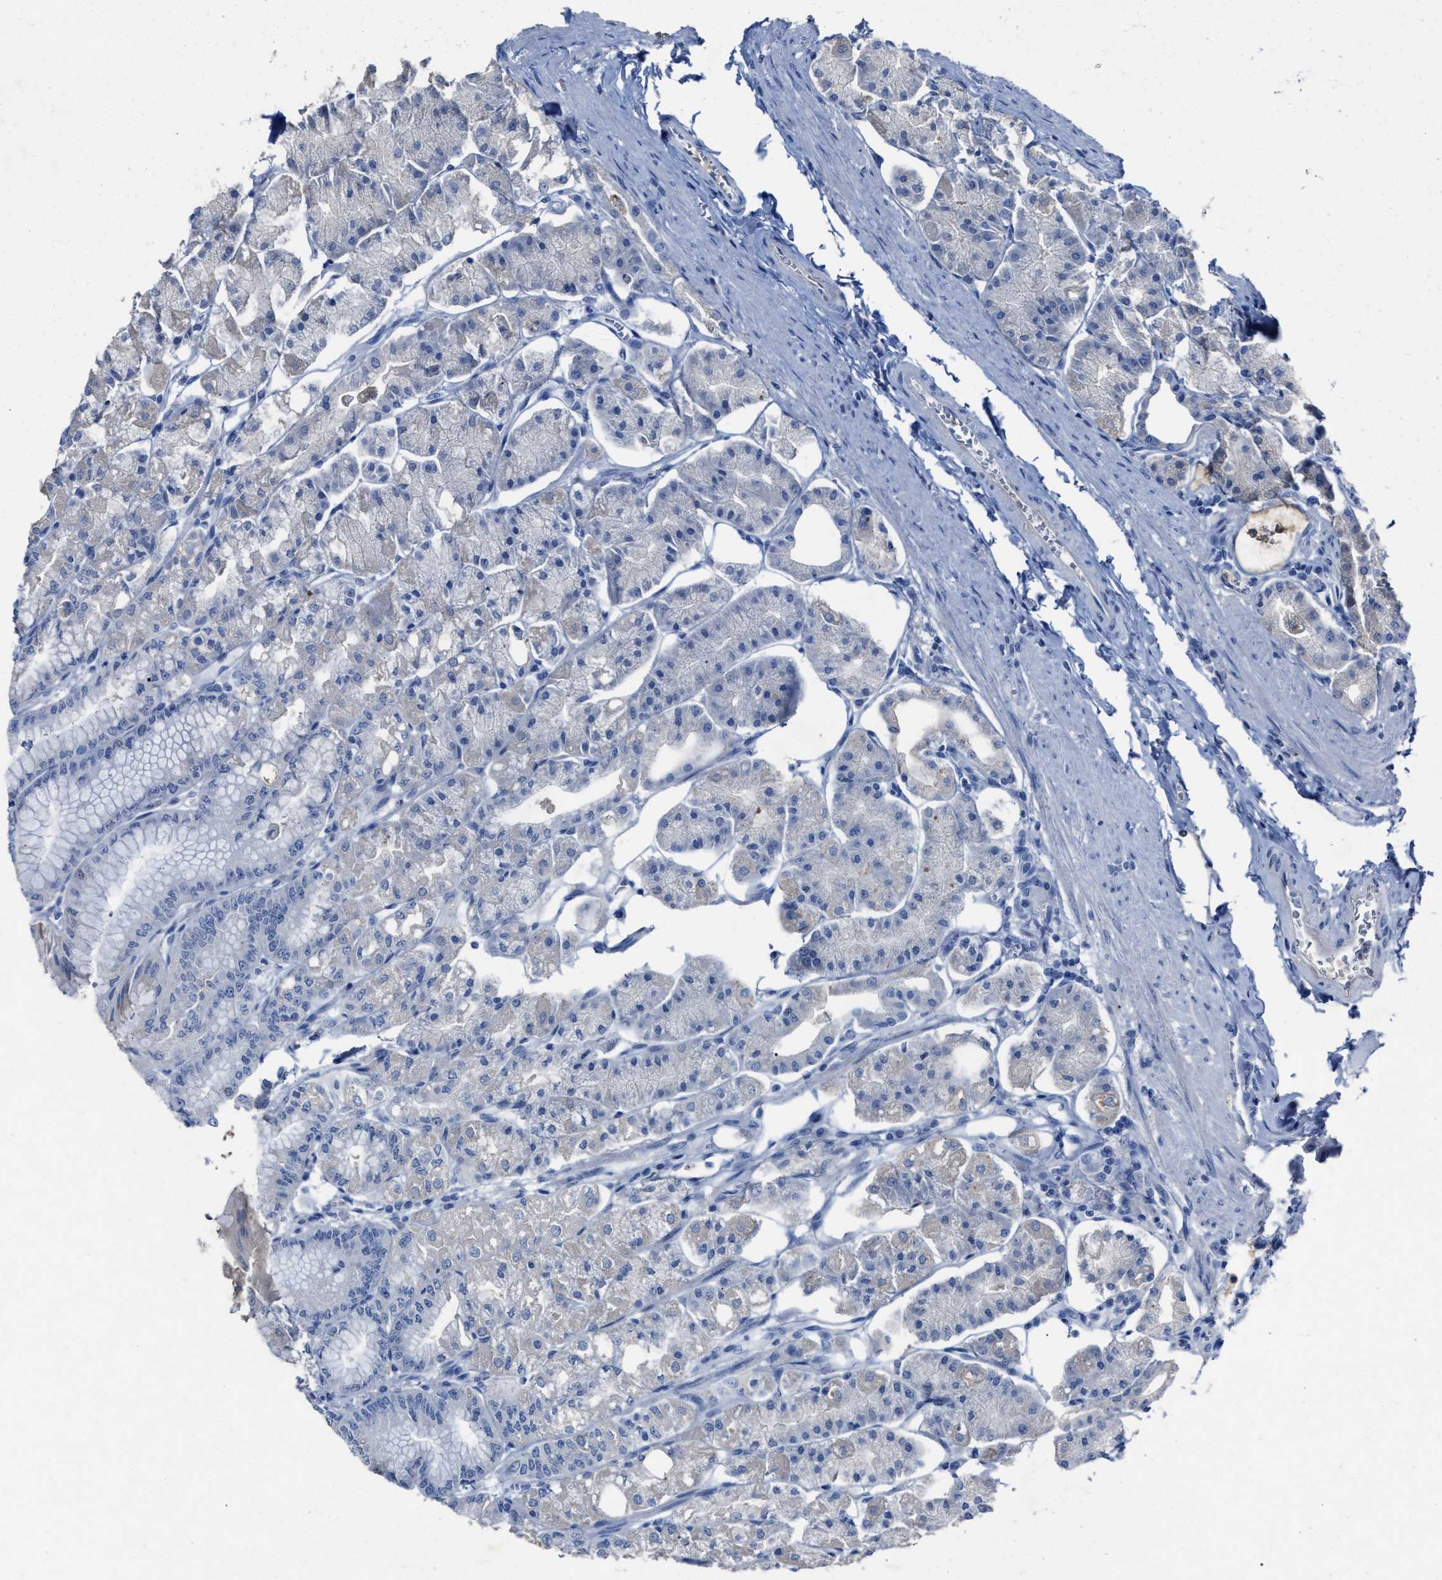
{"staining": {"intensity": "negative", "quantity": "none", "location": "none"}, "tissue": "stomach", "cell_type": "Glandular cells", "image_type": "normal", "snomed": [{"axis": "morphology", "description": "Normal tissue, NOS"}, {"axis": "topography", "description": "Stomach, lower"}], "caption": "DAB immunohistochemical staining of unremarkable human stomach demonstrates no significant positivity in glandular cells. (IHC, brightfield microscopy, high magnification).", "gene": "CEACAM5", "patient": {"sex": "male", "age": 71}}